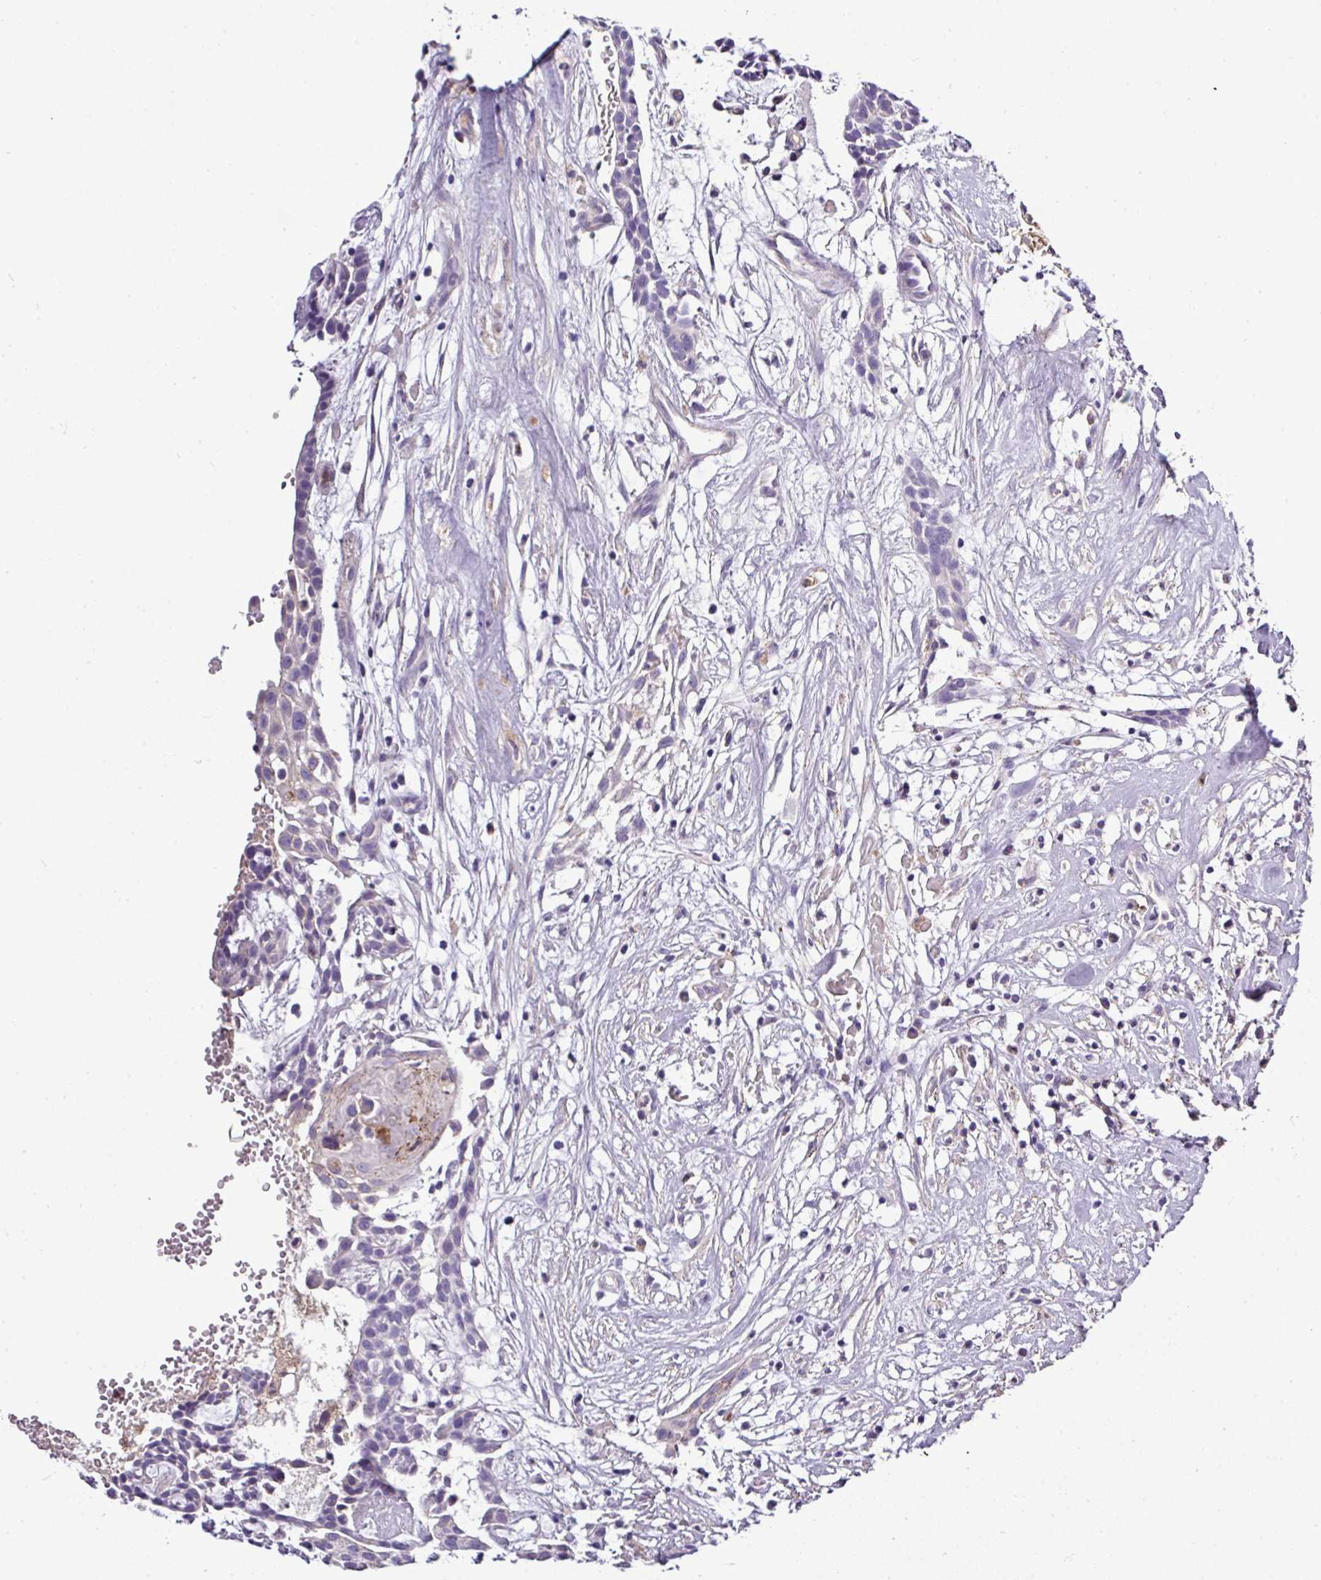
{"staining": {"intensity": "negative", "quantity": "none", "location": "none"}, "tissue": "head and neck cancer", "cell_type": "Tumor cells", "image_type": "cancer", "snomed": [{"axis": "morphology", "description": "Adenocarcinoma, NOS"}, {"axis": "topography", "description": "Subcutis"}, {"axis": "topography", "description": "Head-Neck"}], "caption": "This is an immunohistochemistry (IHC) histopathology image of adenocarcinoma (head and neck). There is no staining in tumor cells.", "gene": "CAB39L", "patient": {"sex": "female", "age": 73}}